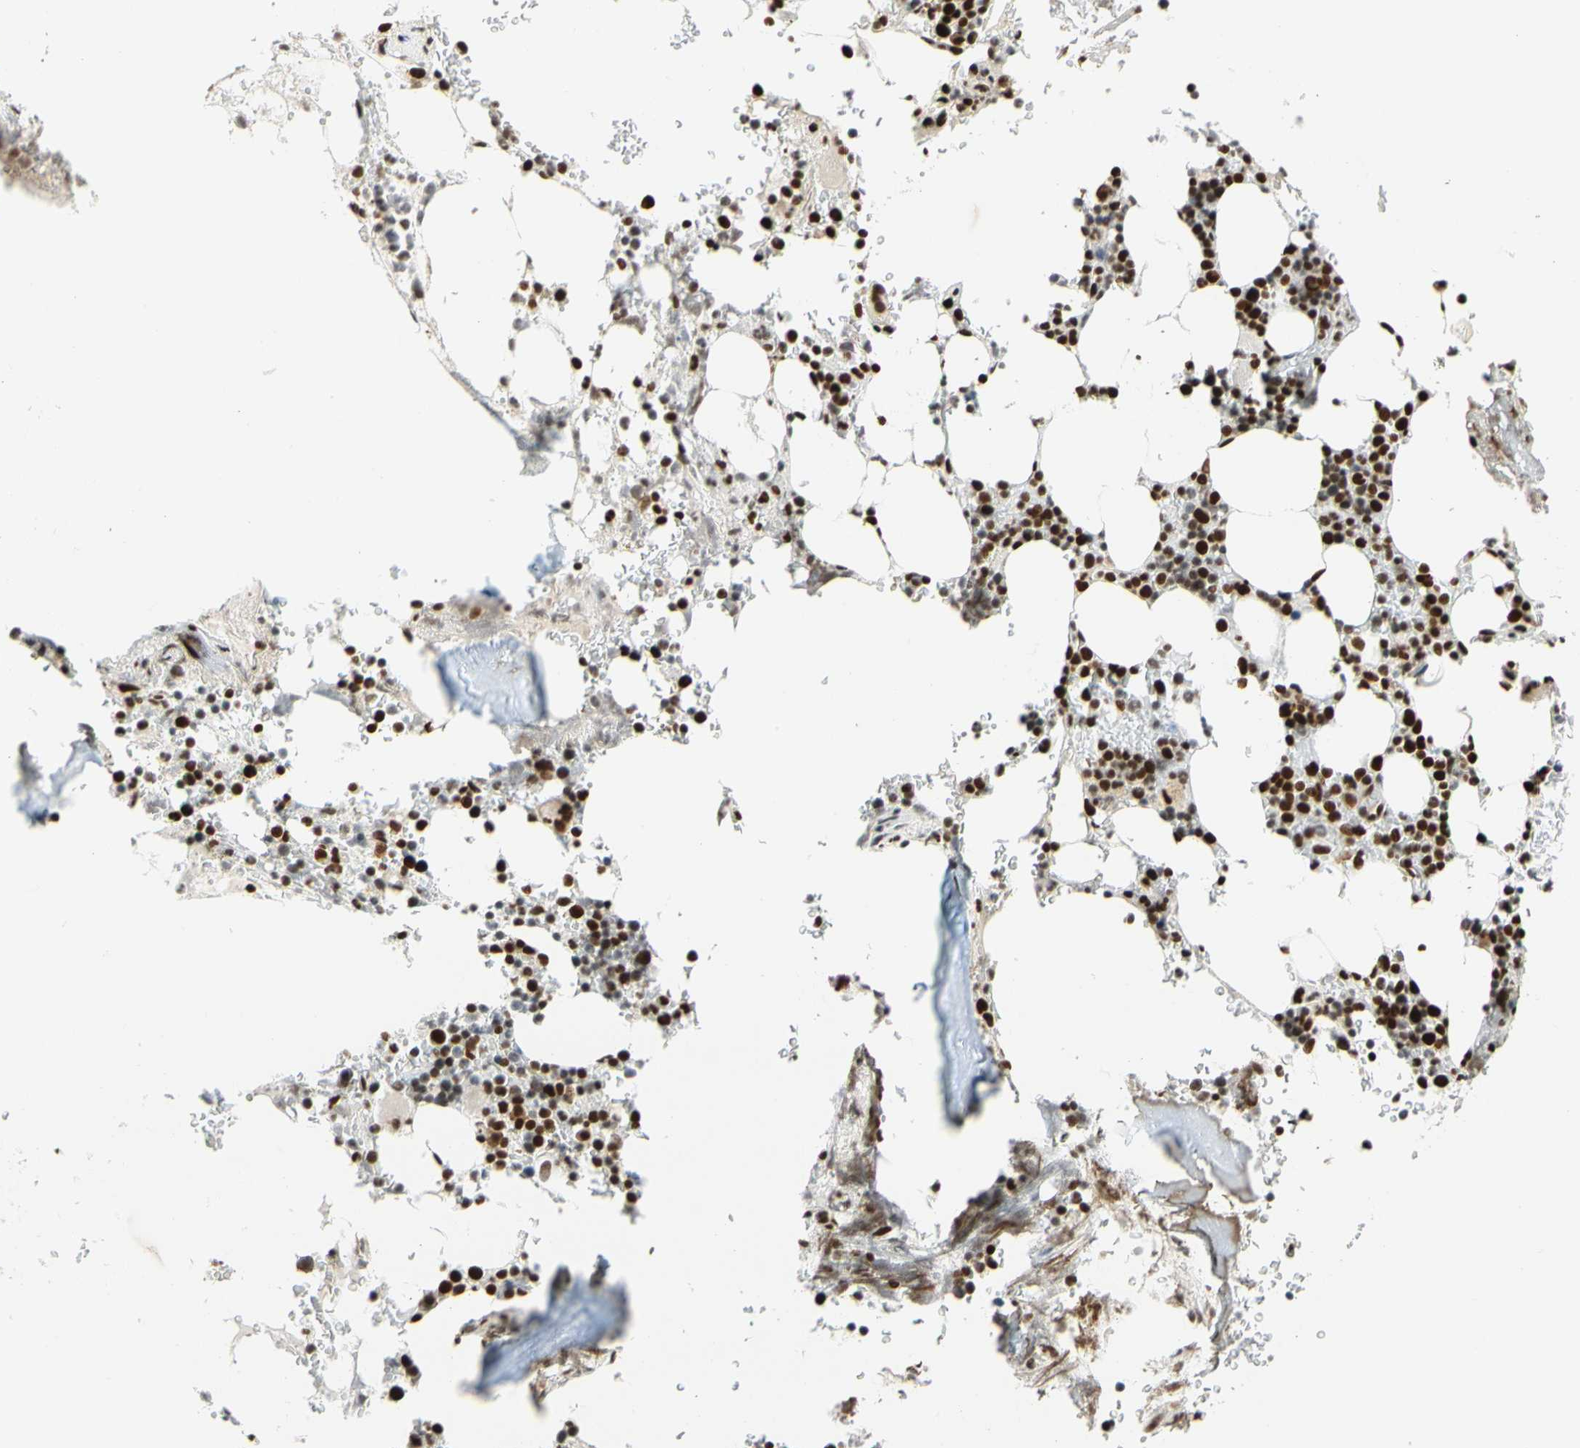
{"staining": {"intensity": "strong", "quantity": ">75%", "location": "nuclear"}, "tissue": "bone marrow", "cell_type": "Hematopoietic cells", "image_type": "normal", "snomed": [{"axis": "morphology", "description": "Normal tissue, NOS"}, {"axis": "topography", "description": "Bone marrow"}], "caption": "The micrograph displays immunohistochemical staining of benign bone marrow. There is strong nuclear positivity is appreciated in approximately >75% of hematopoietic cells.", "gene": "ZSCAN16", "patient": {"sex": "female", "age": 73}}